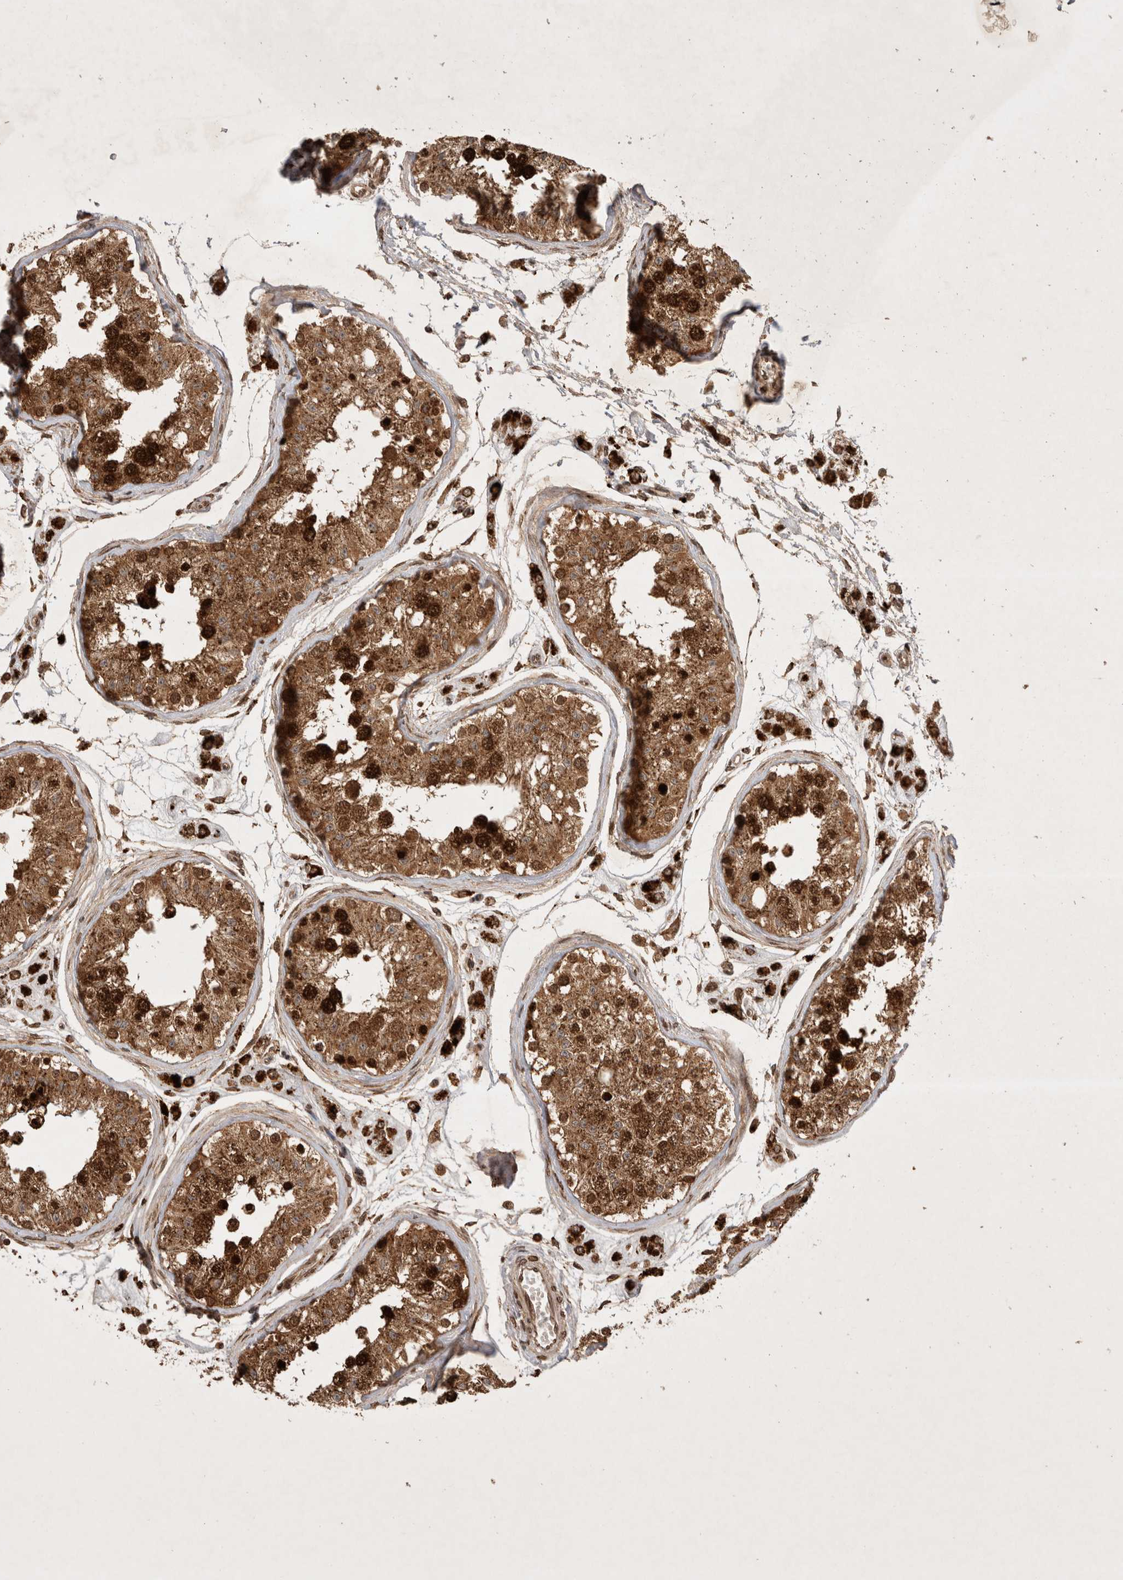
{"staining": {"intensity": "strong", "quantity": ">75%", "location": "cytoplasmic/membranous,nuclear"}, "tissue": "testis", "cell_type": "Cells in seminiferous ducts", "image_type": "normal", "snomed": [{"axis": "morphology", "description": "Normal tissue, NOS"}, {"axis": "morphology", "description": "Adenocarcinoma, metastatic, NOS"}, {"axis": "topography", "description": "Testis"}], "caption": "Cells in seminiferous ducts show strong cytoplasmic/membranous,nuclear positivity in about >75% of cells in unremarkable testis. (Stains: DAB in brown, nuclei in blue, Microscopy: brightfield microscopy at high magnification).", "gene": "FAM221A", "patient": {"sex": "male", "age": 26}}